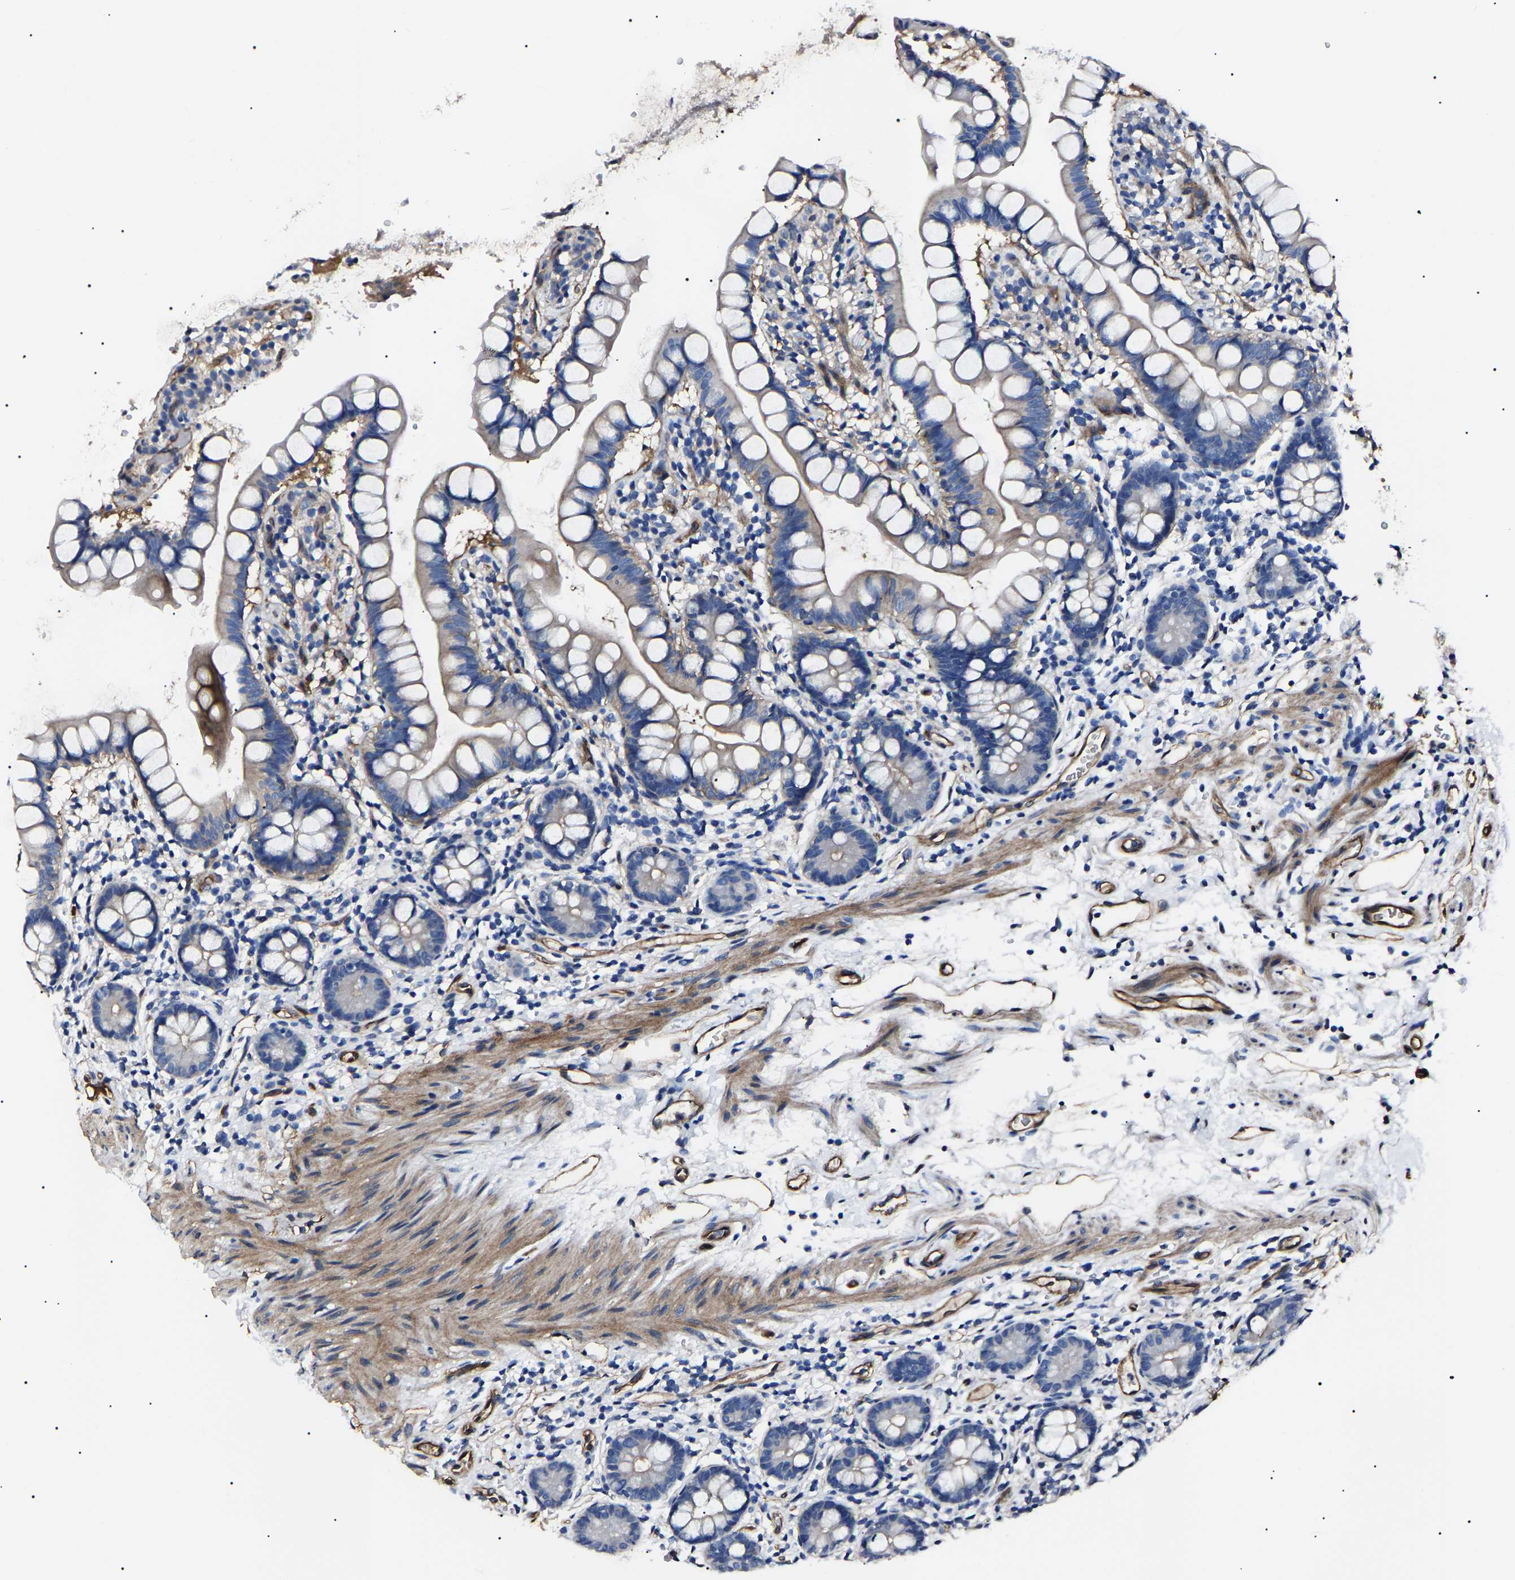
{"staining": {"intensity": "weak", "quantity": "<25%", "location": "cytoplasmic/membranous"}, "tissue": "small intestine", "cell_type": "Glandular cells", "image_type": "normal", "snomed": [{"axis": "morphology", "description": "Normal tissue, NOS"}, {"axis": "topography", "description": "Small intestine"}], "caption": "High magnification brightfield microscopy of benign small intestine stained with DAB (brown) and counterstained with hematoxylin (blue): glandular cells show no significant staining. (Brightfield microscopy of DAB (3,3'-diaminobenzidine) IHC at high magnification).", "gene": "KLHL42", "patient": {"sex": "female", "age": 84}}